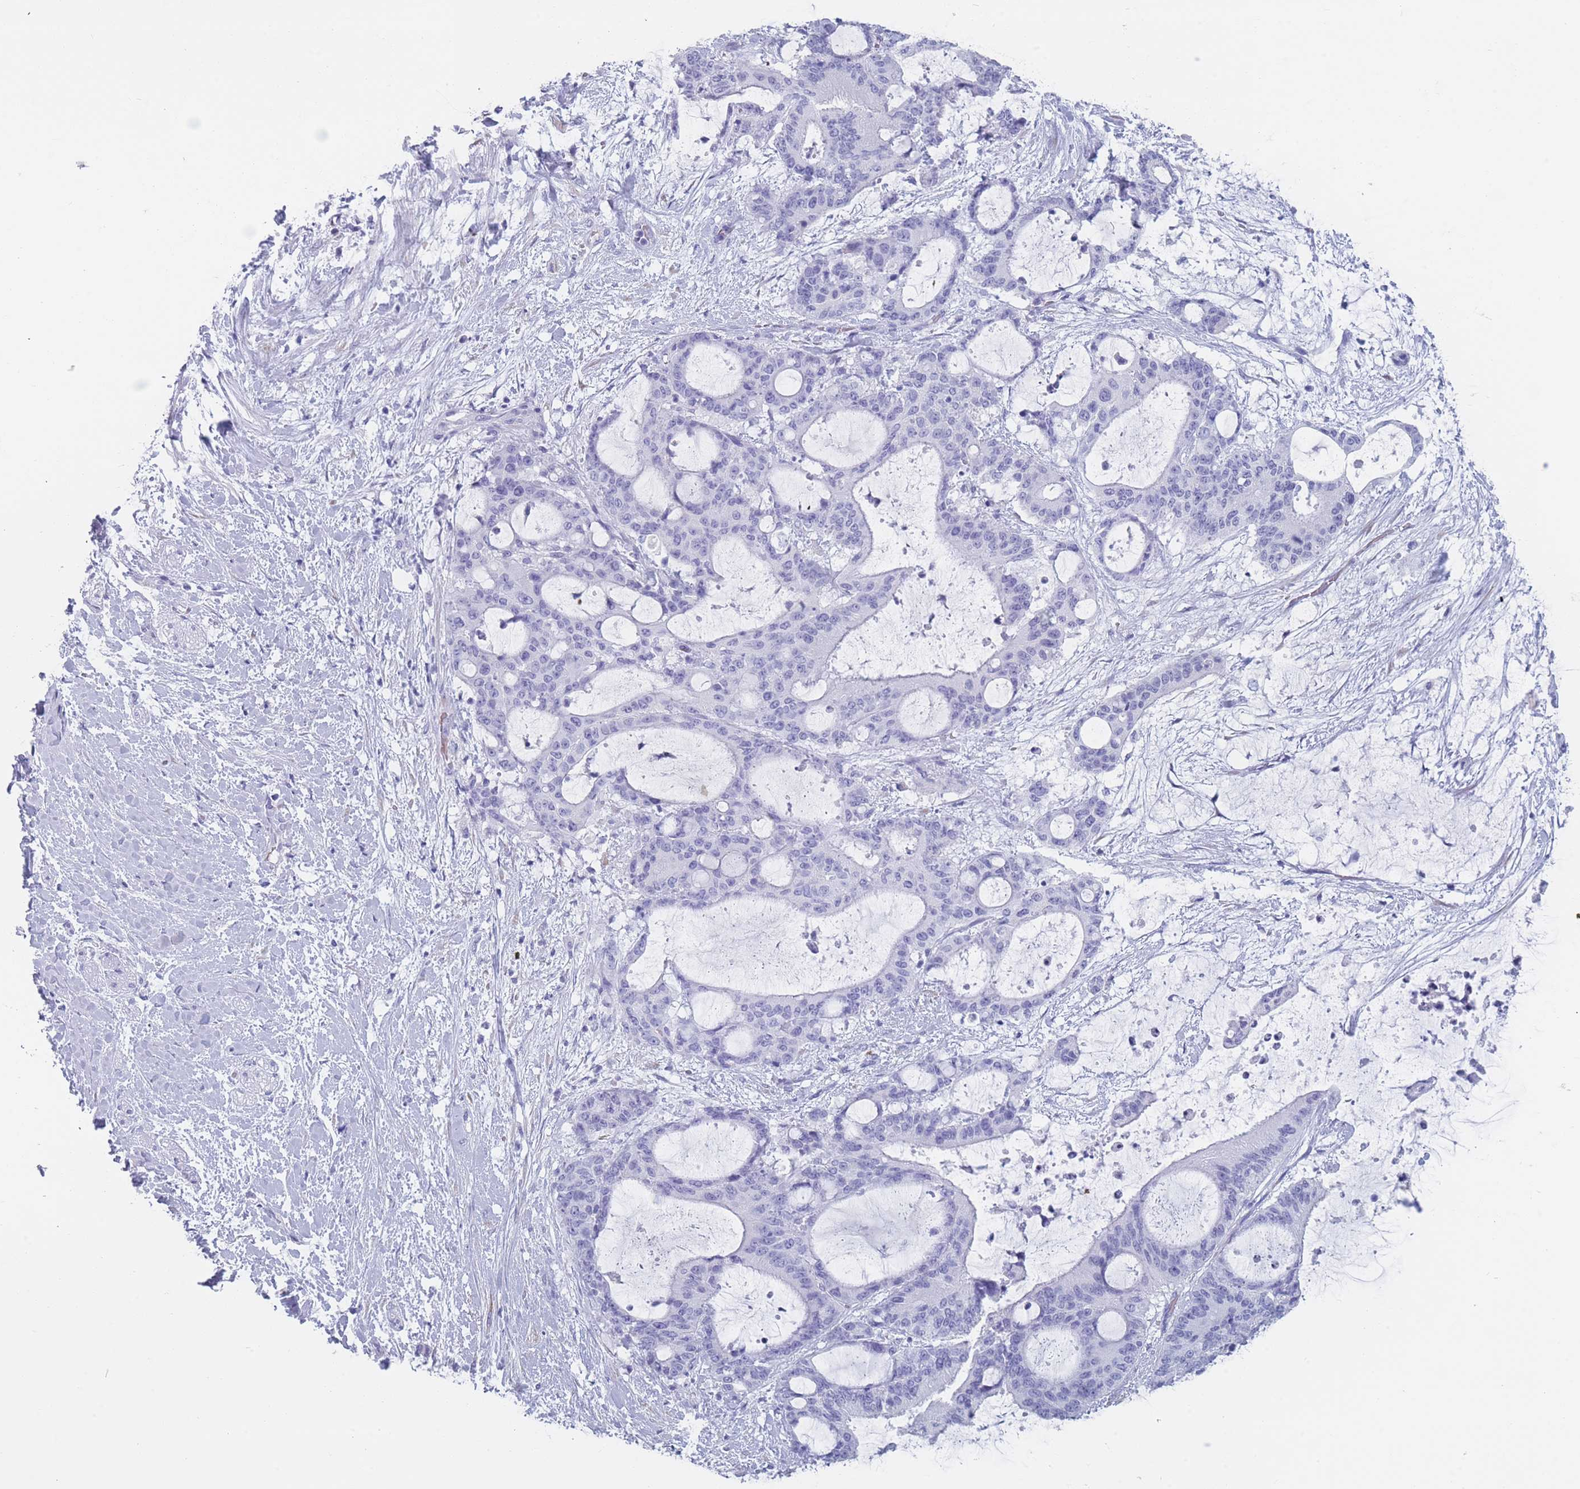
{"staining": {"intensity": "negative", "quantity": "none", "location": "none"}, "tissue": "liver cancer", "cell_type": "Tumor cells", "image_type": "cancer", "snomed": [{"axis": "morphology", "description": "Normal tissue, NOS"}, {"axis": "morphology", "description": "Cholangiocarcinoma"}, {"axis": "topography", "description": "Liver"}, {"axis": "topography", "description": "Peripheral nerve tissue"}], "caption": "Liver cholangiocarcinoma stained for a protein using immunohistochemistry (IHC) reveals no positivity tumor cells.", "gene": "OR5D16", "patient": {"sex": "female", "age": 73}}